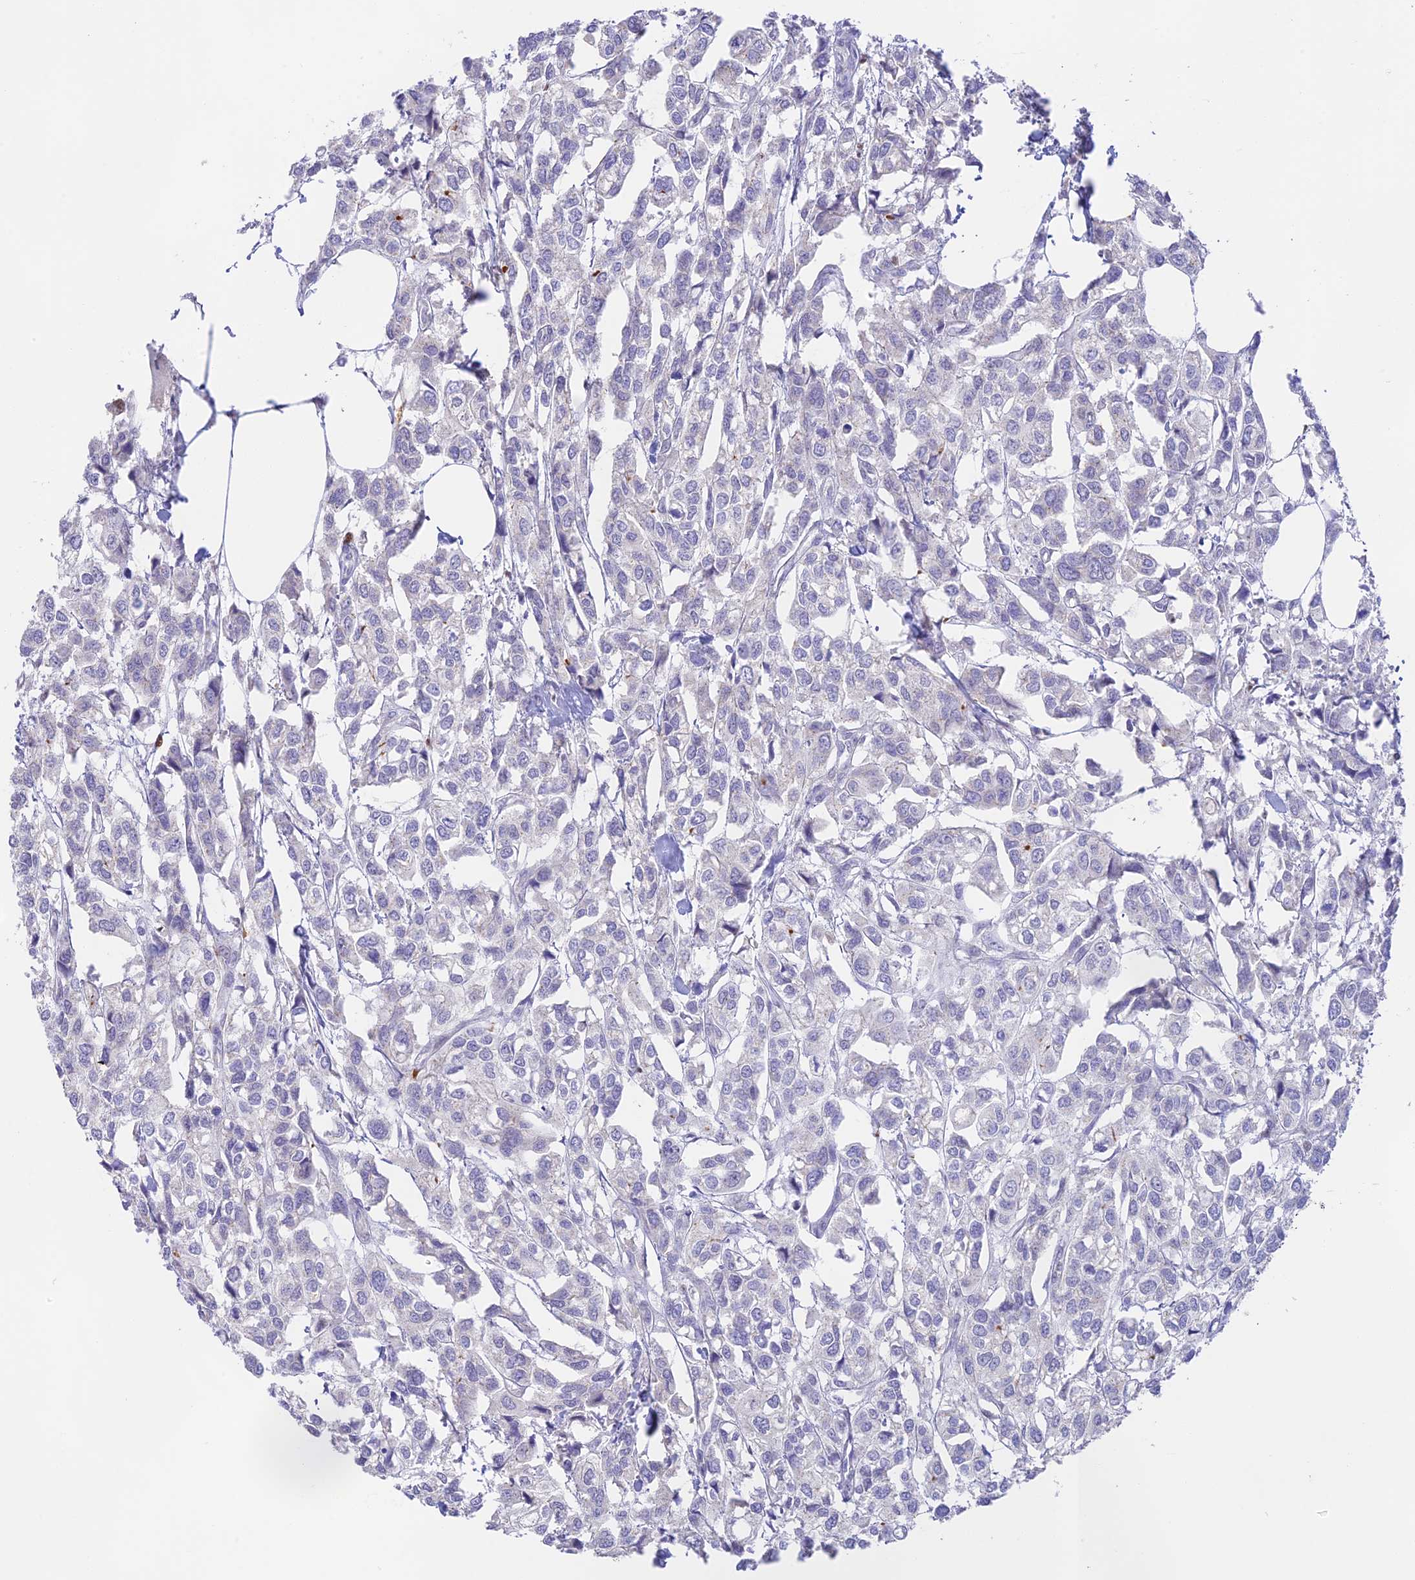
{"staining": {"intensity": "negative", "quantity": "none", "location": "none"}, "tissue": "urothelial cancer", "cell_type": "Tumor cells", "image_type": "cancer", "snomed": [{"axis": "morphology", "description": "Urothelial carcinoma, High grade"}, {"axis": "topography", "description": "Urinary bladder"}], "caption": "Urothelial cancer was stained to show a protein in brown. There is no significant expression in tumor cells. Brightfield microscopy of IHC stained with DAB (3,3'-diaminobenzidine) (brown) and hematoxylin (blue), captured at high magnification.", "gene": "DENND1C", "patient": {"sex": "male", "age": 67}}